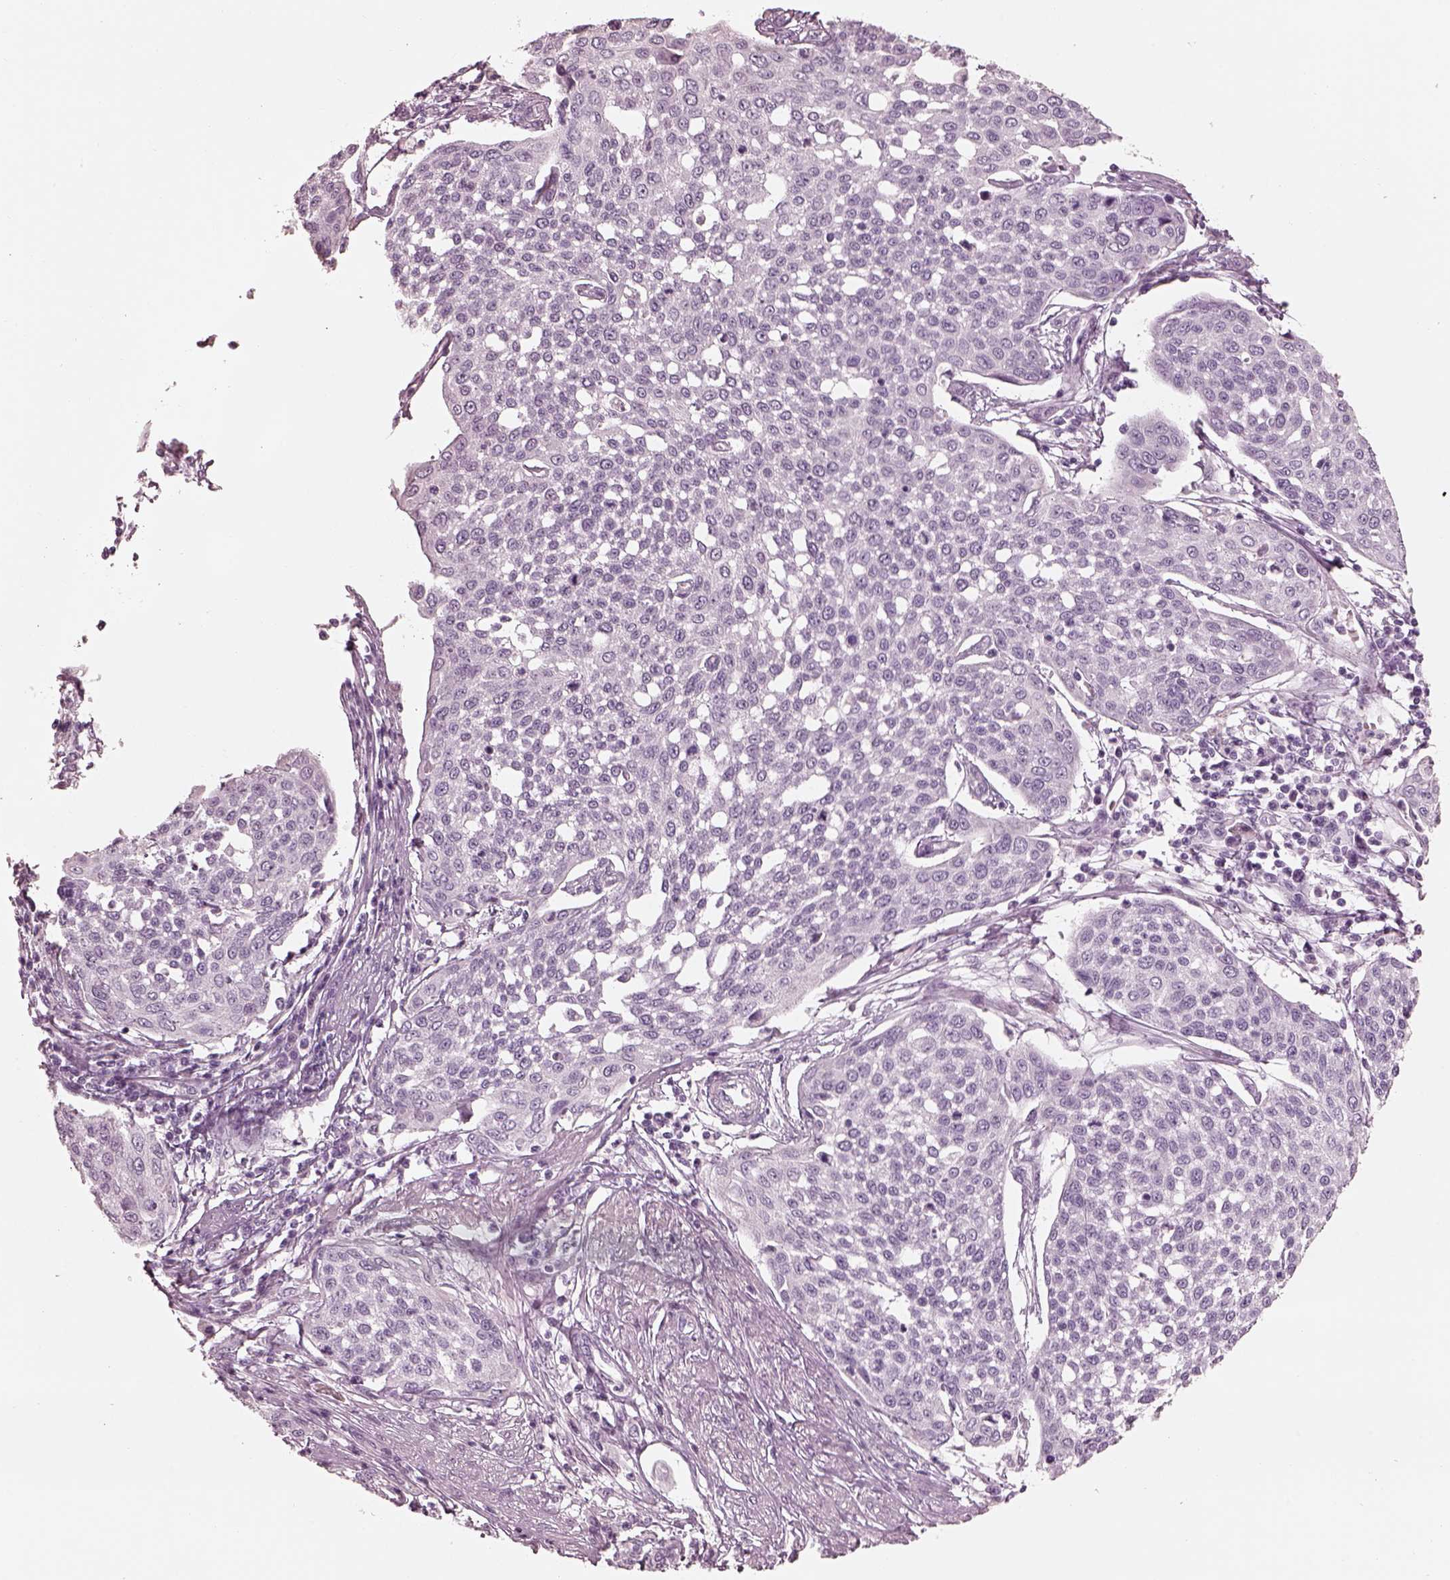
{"staining": {"intensity": "negative", "quantity": "none", "location": "none"}, "tissue": "cervical cancer", "cell_type": "Tumor cells", "image_type": "cancer", "snomed": [{"axis": "morphology", "description": "Squamous cell carcinoma, NOS"}, {"axis": "topography", "description": "Cervix"}], "caption": "This image is of cervical cancer (squamous cell carcinoma) stained with IHC to label a protein in brown with the nuclei are counter-stained blue. There is no positivity in tumor cells.", "gene": "RSPH9", "patient": {"sex": "female", "age": 34}}